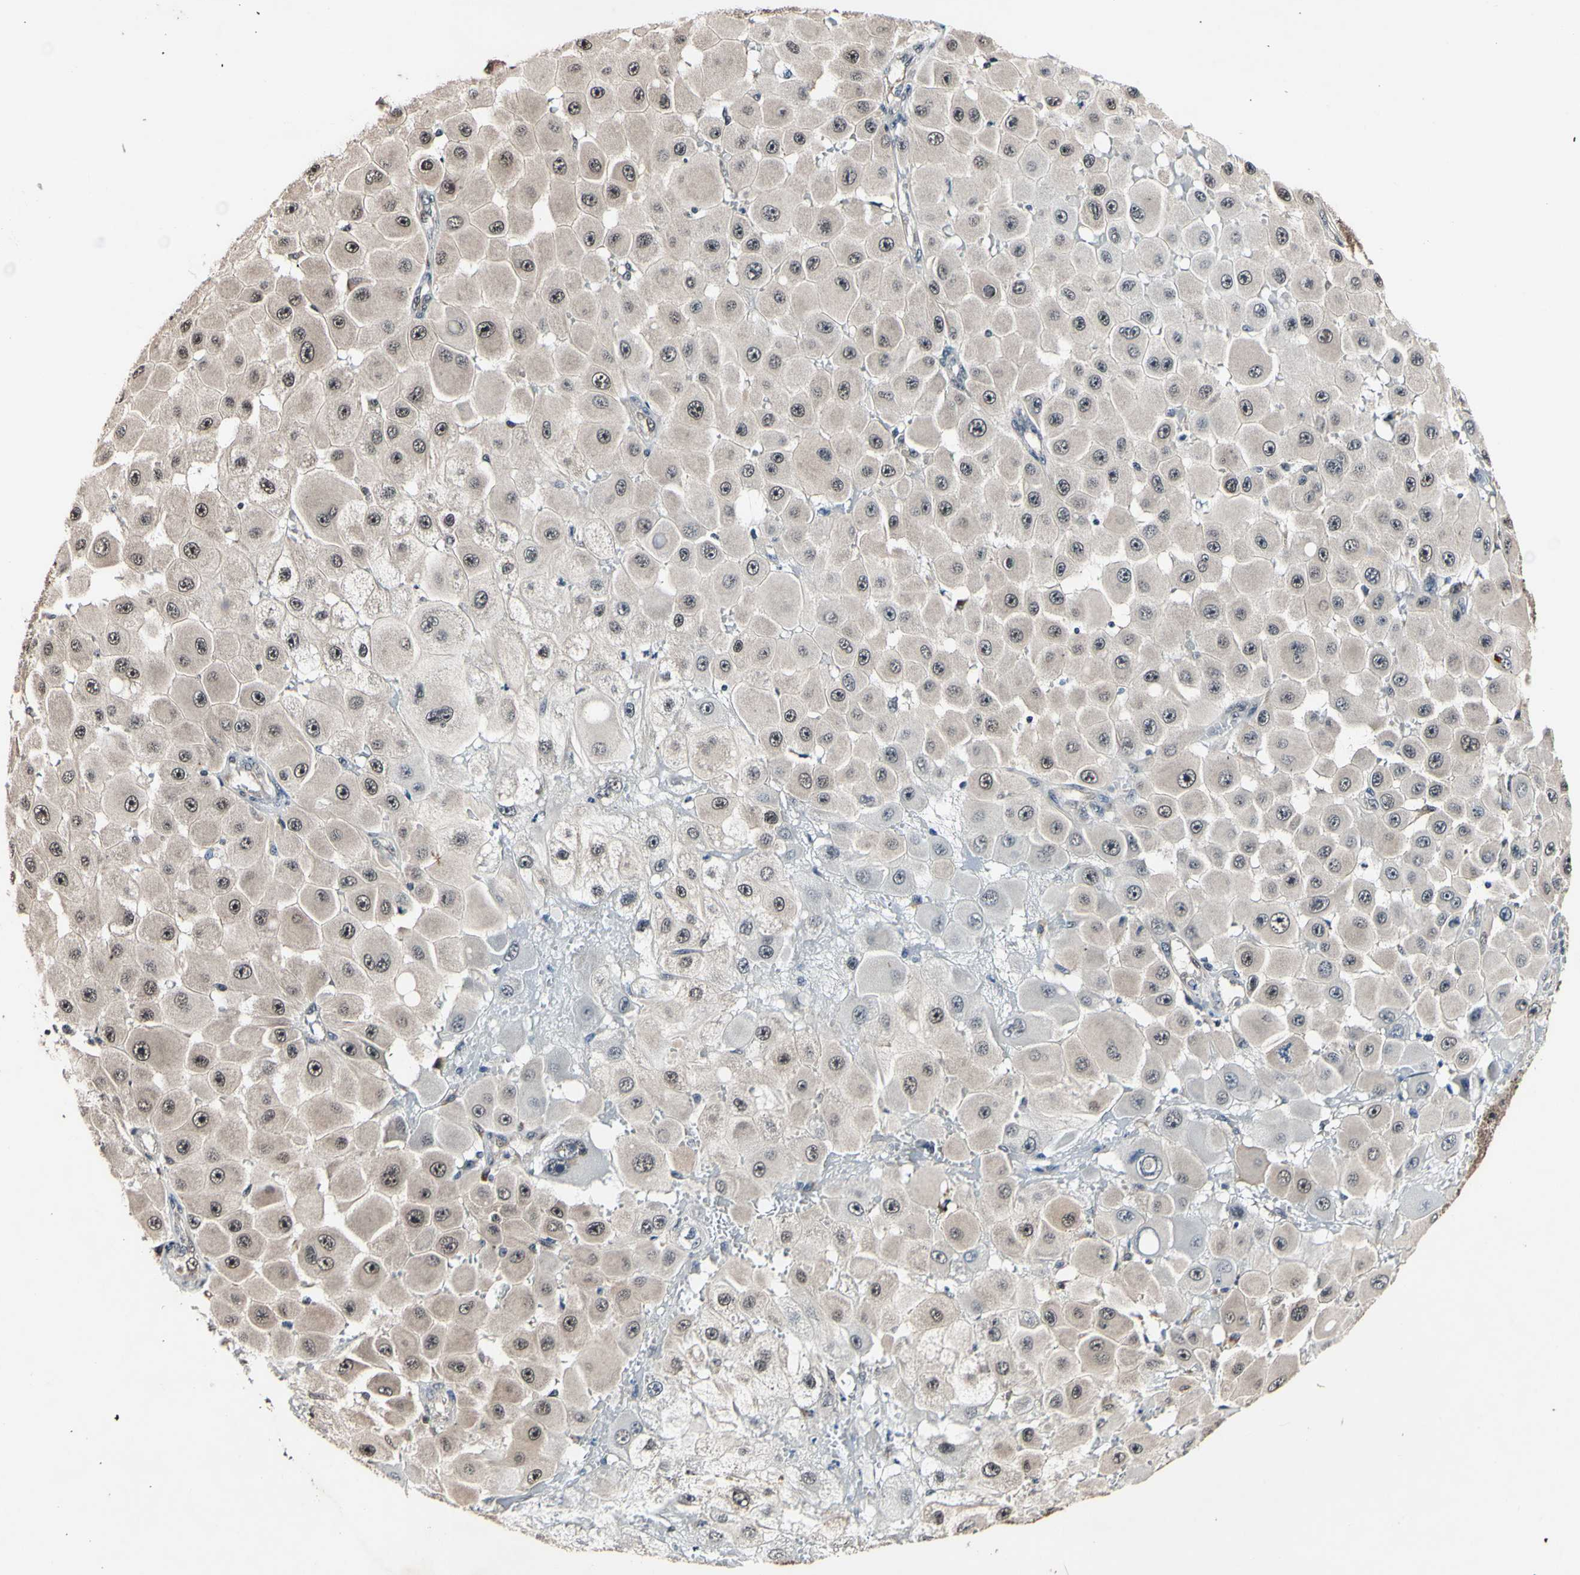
{"staining": {"intensity": "weak", "quantity": ">75%", "location": "cytoplasmic/membranous,nuclear"}, "tissue": "melanoma", "cell_type": "Tumor cells", "image_type": "cancer", "snomed": [{"axis": "morphology", "description": "Malignant melanoma, NOS"}, {"axis": "topography", "description": "Skin"}], "caption": "Immunohistochemical staining of malignant melanoma exhibits low levels of weak cytoplasmic/membranous and nuclear expression in about >75% of tumor cells.", "gene": "PSMD10", "patient": {"sex": "female", "age": 81}}